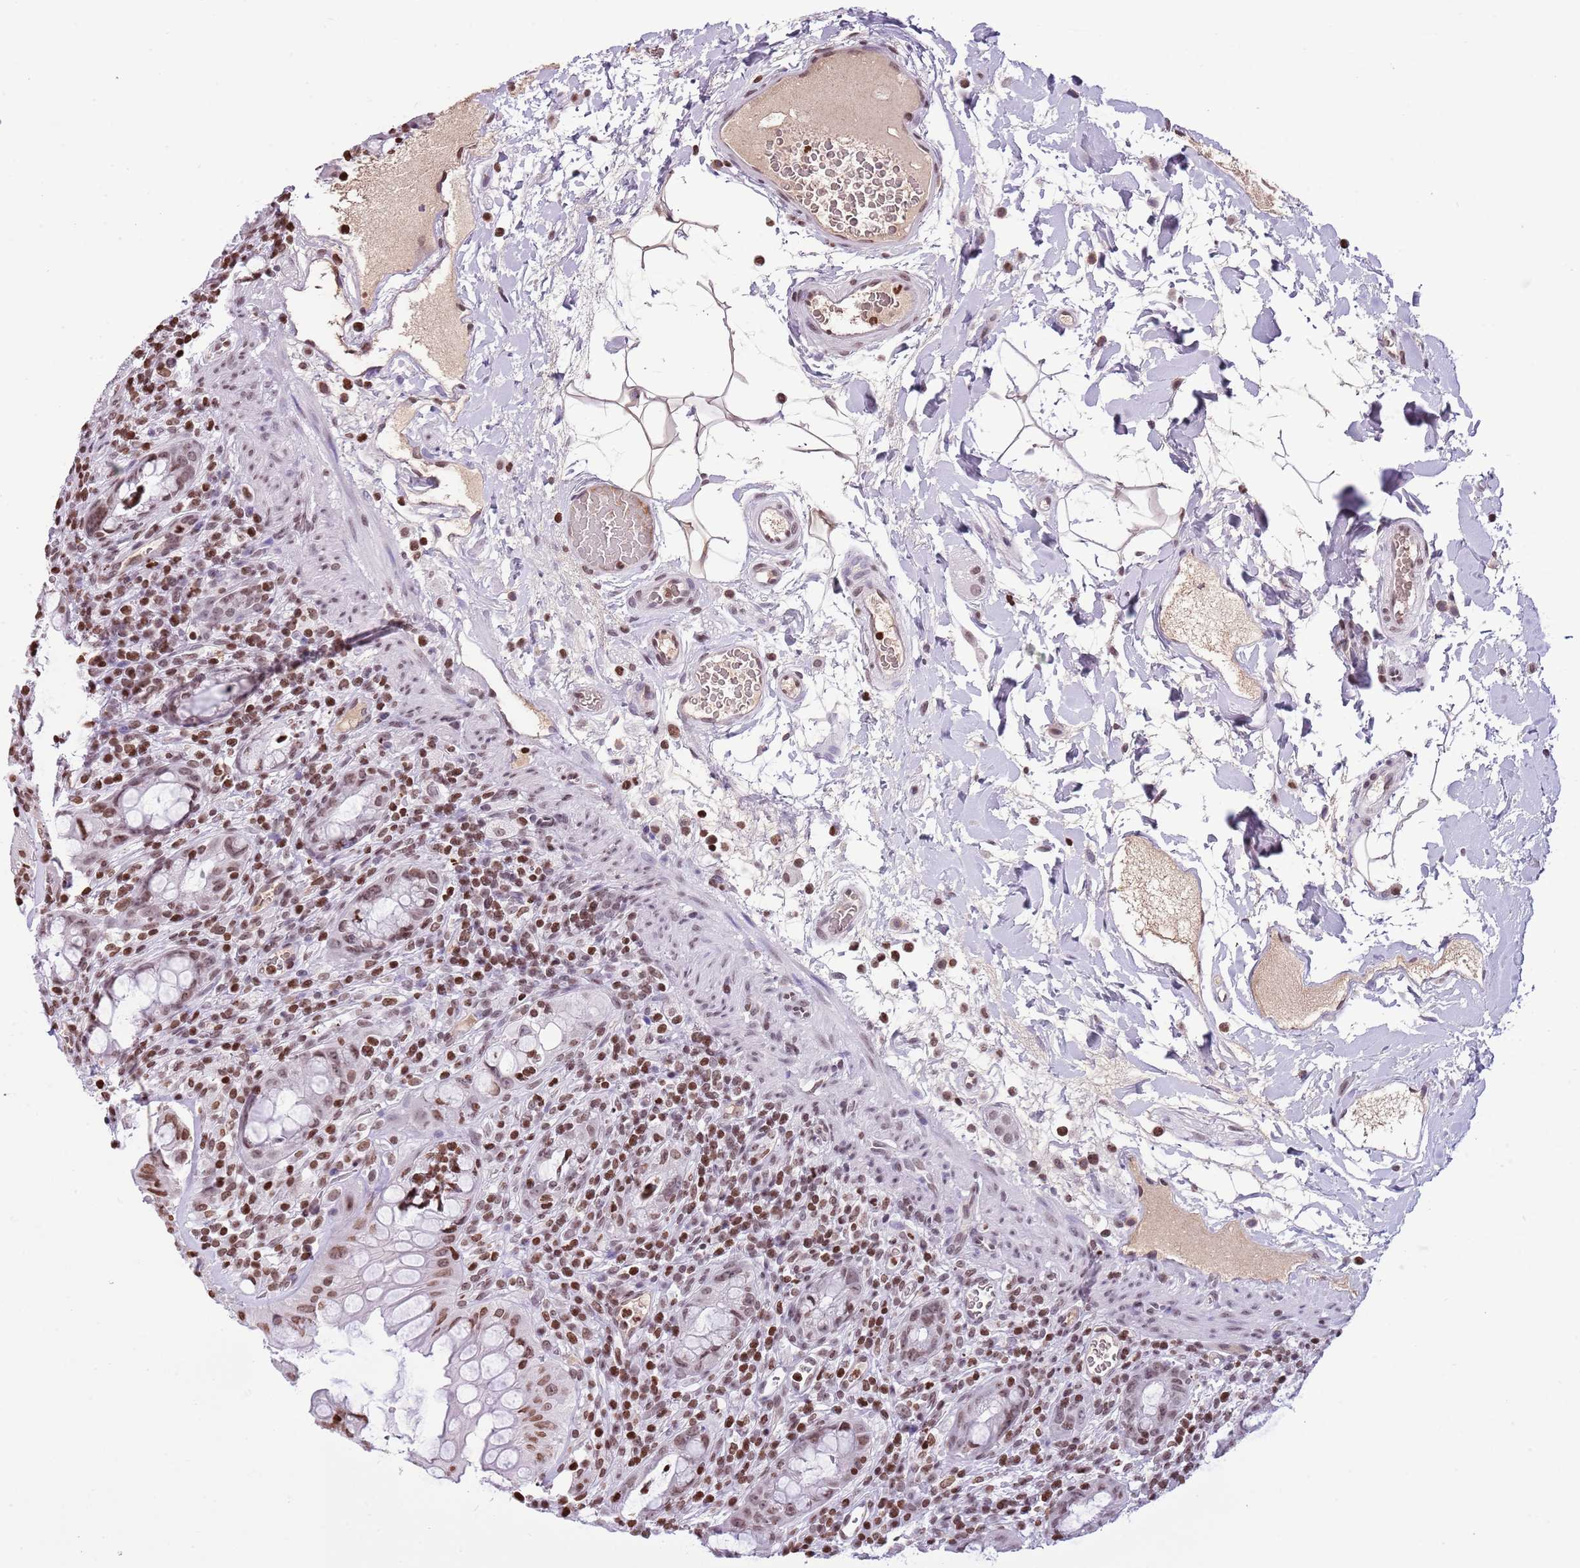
{"staining": {"intensity": "strong", "quantity": "25%-75%", "location": "nuclear"}, "tissue": "rectum", "cell_type": "Glandular cells", "image_type": "normal", "snomed": [{"axis": "morphology", "description": "Normal tissue, NOS"}, {"axis": "topography", "description": "Rectum"}], "caption": "The immunohistochemical stain highlights strong nuclear positivity in glandular cells of benign rectum. (DAB = brown stain, brightfield microscopy at high magnification).", "gene": "KPNA3", "patient": {"sex": "female", "age": 57}}